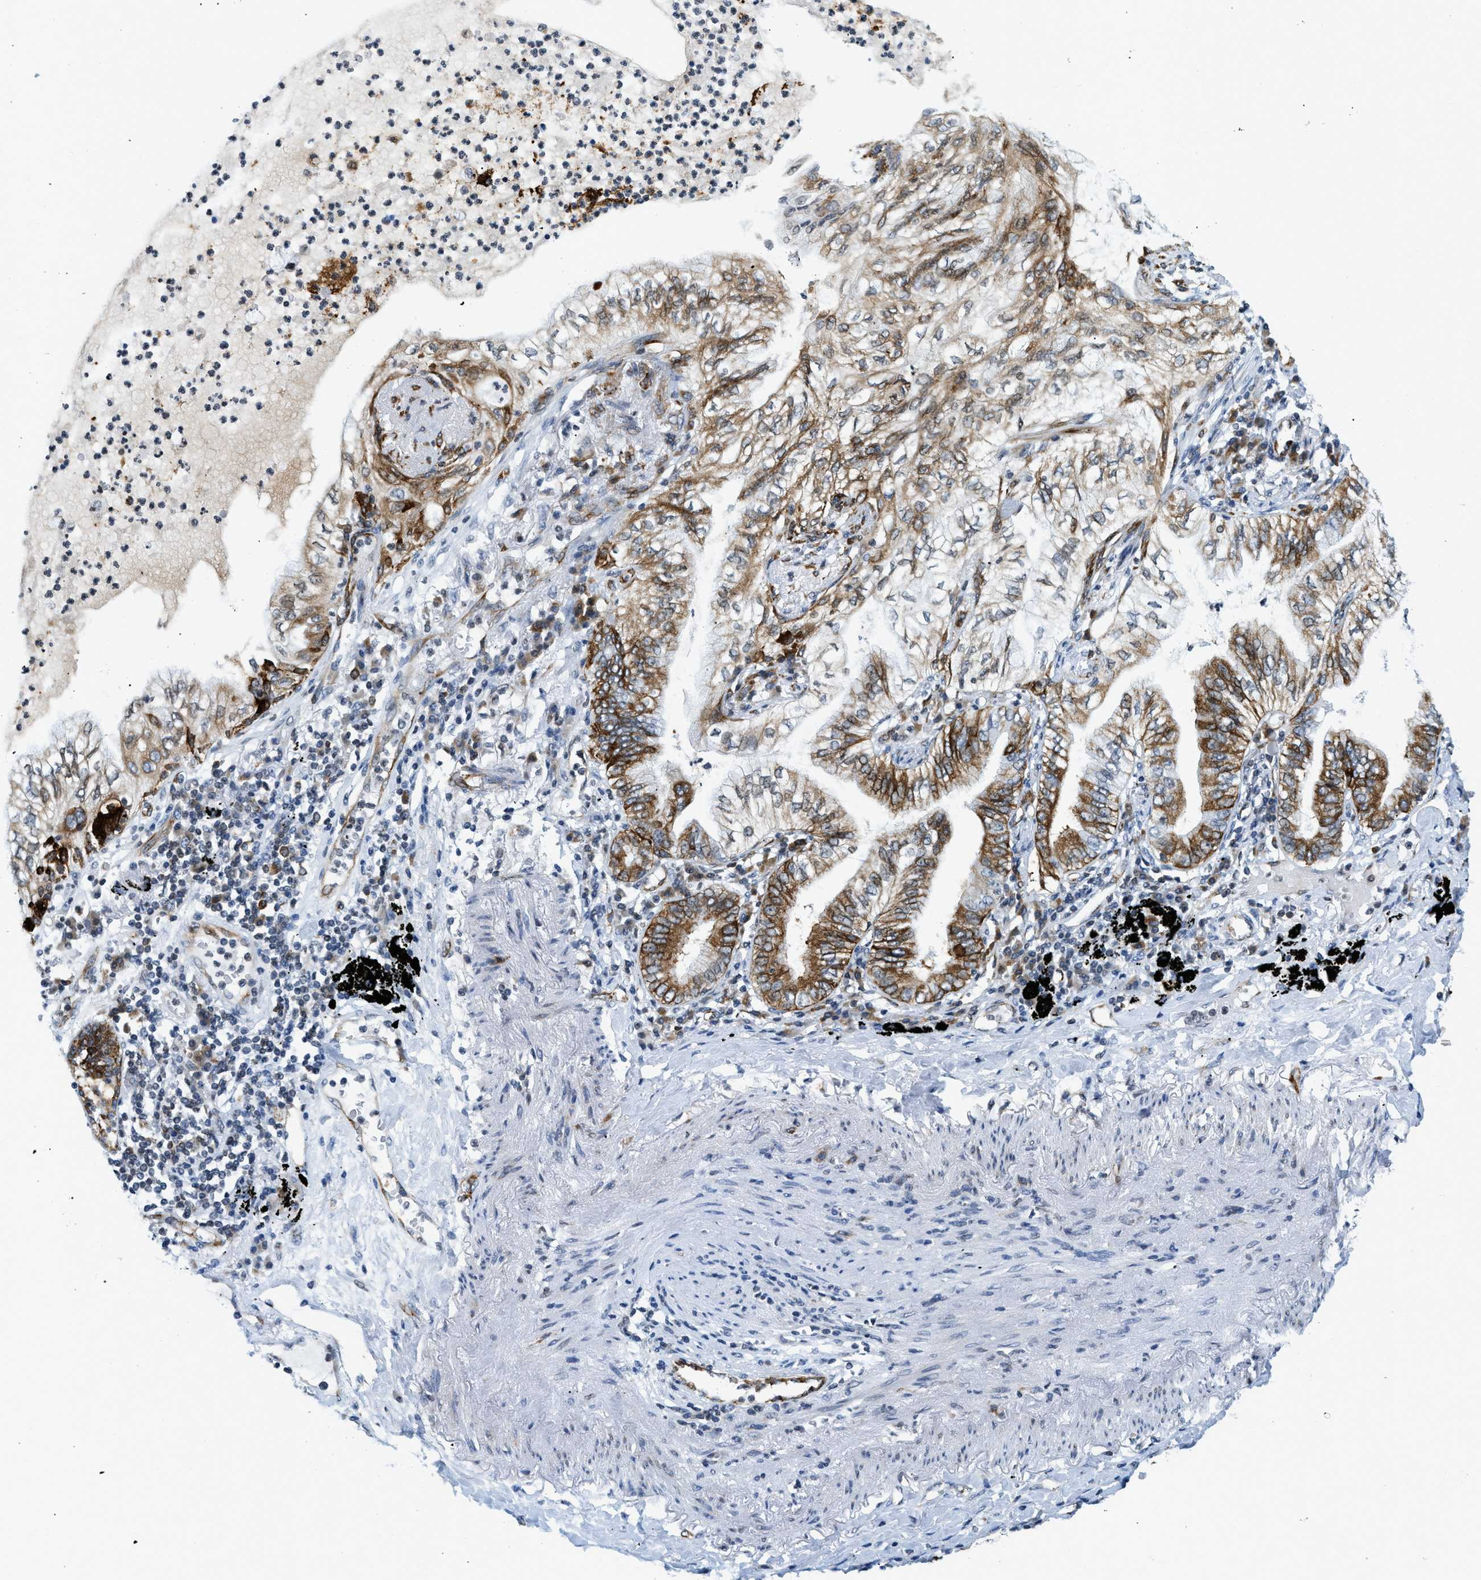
{"staining": {"intensity": "strong", "quantity": "25%-75%", "location": "cytoplasmic/membranous"}, "tissue": "lung cancer", "cell_type": "Tumor cells", "image_type": "cancer", "snomed": [{"axis": "morphology", "description": "Normal tissue, NOS"}, {"axis": "morphology", "description": "Adenocarcinoma, NOS"}, {"axis": "topography", "description": "Bronchus"}, {"axis": "topography", "description": "Lung"}], "caption": "Human lung cancer stained with a brown dye displays strong cytoplasmic/membranous positive expression in approximately 25%-75% of tumor cells.", "gene": "UVRAG", "patient": {"sex": "female", "age": 70}}